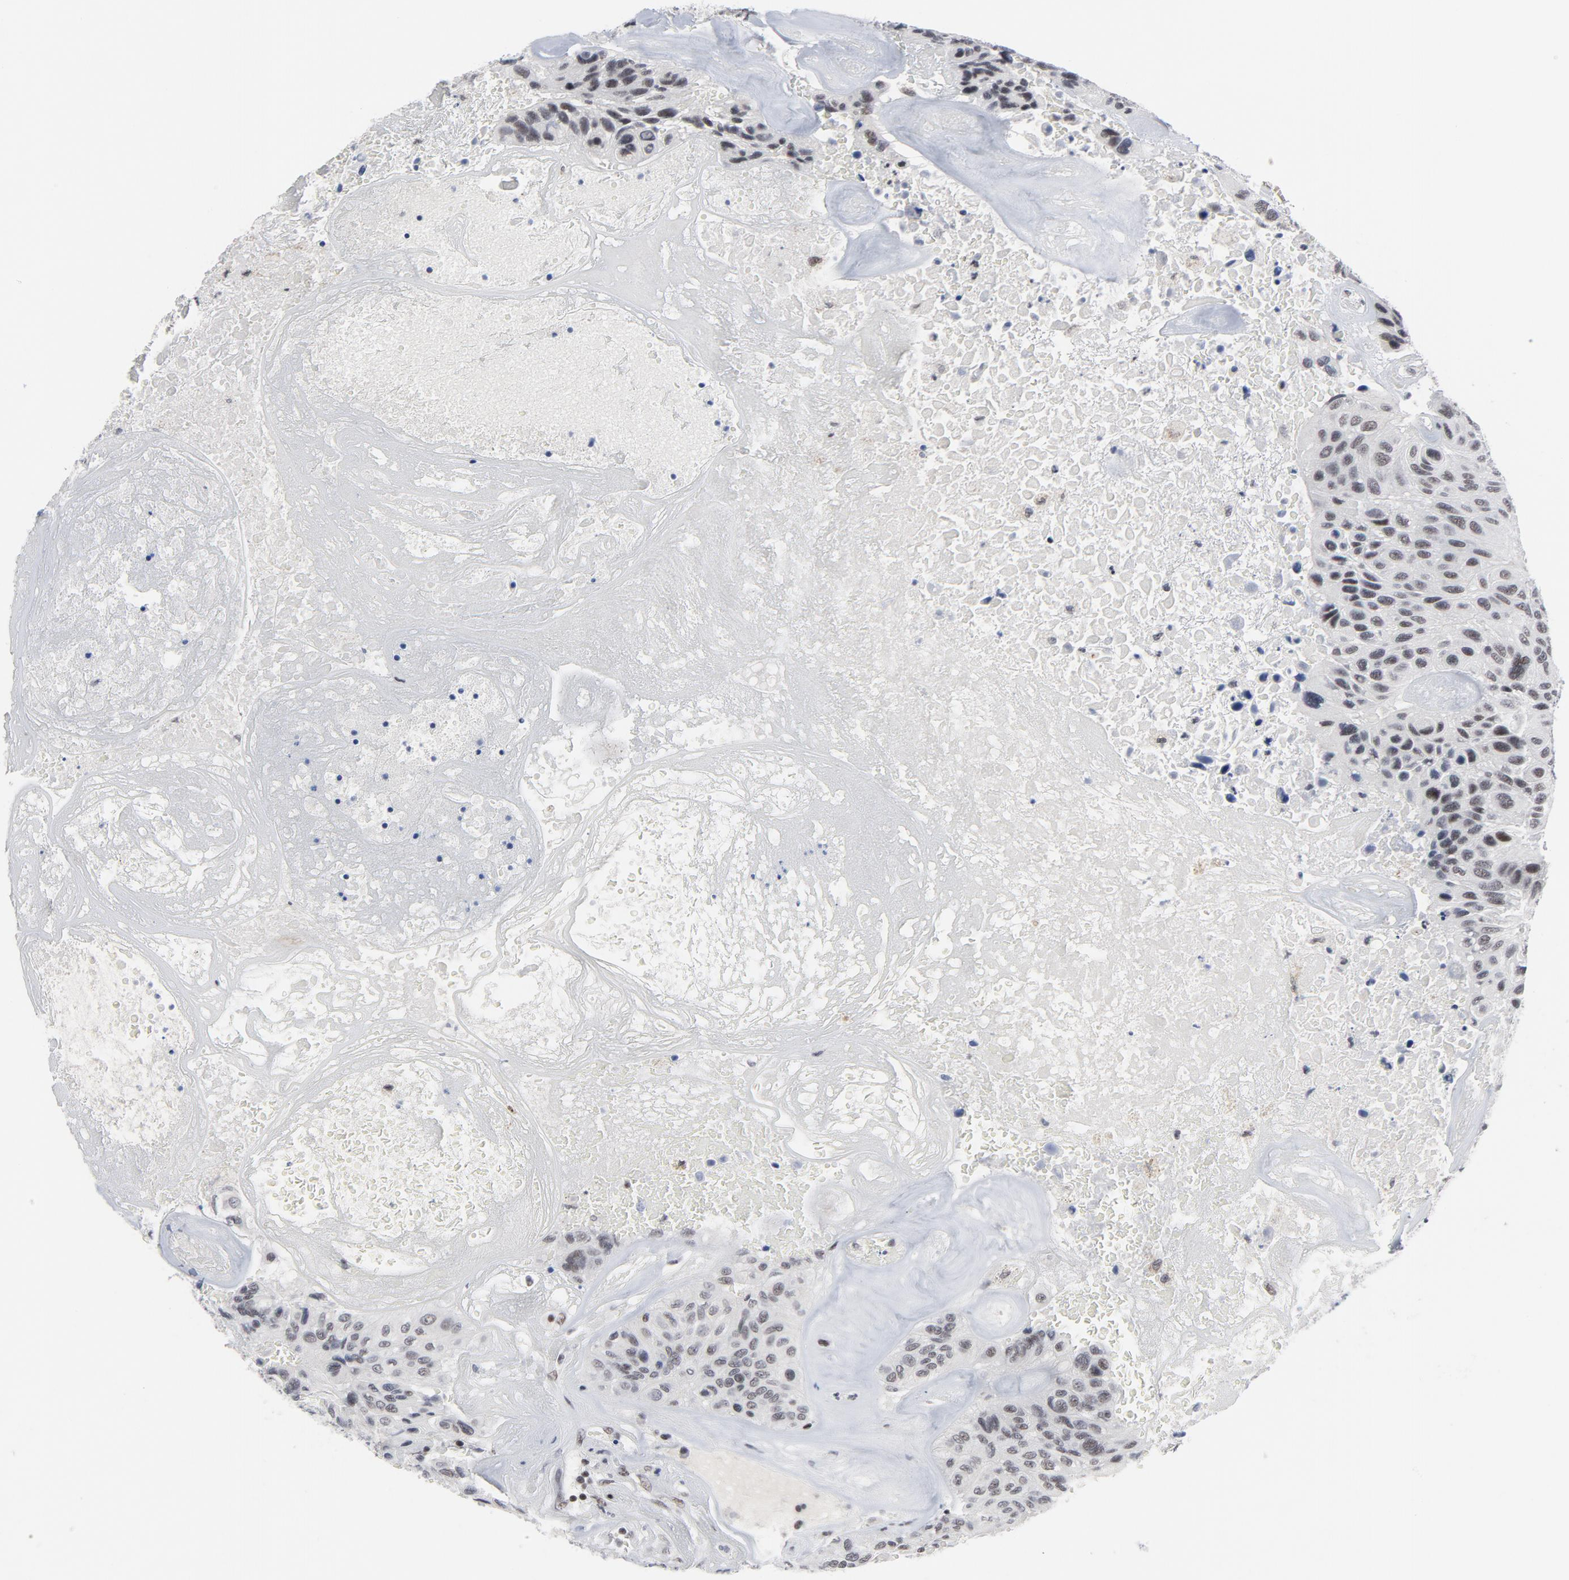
{"staining": {"intensity": "weak", "quantity": ">75%", "location": "nuclear"}, "tissue": "urothelial cancer", "cell_type": "Tumor cells", "image_type": "cancer", "snomed": [{"axis": "morphology", "description": "Urothelial carcinoma, High grade"}, {"axis": "topography", "description": "Urinary bladder"}], "caption": "Urothelial cancer tissue displays weak nuclear staining in approximately >75% of tumor cells, visualized by immunohistochemistry.", "gene": "GABPA", "patient": {"sex": "male", "age": 66}}